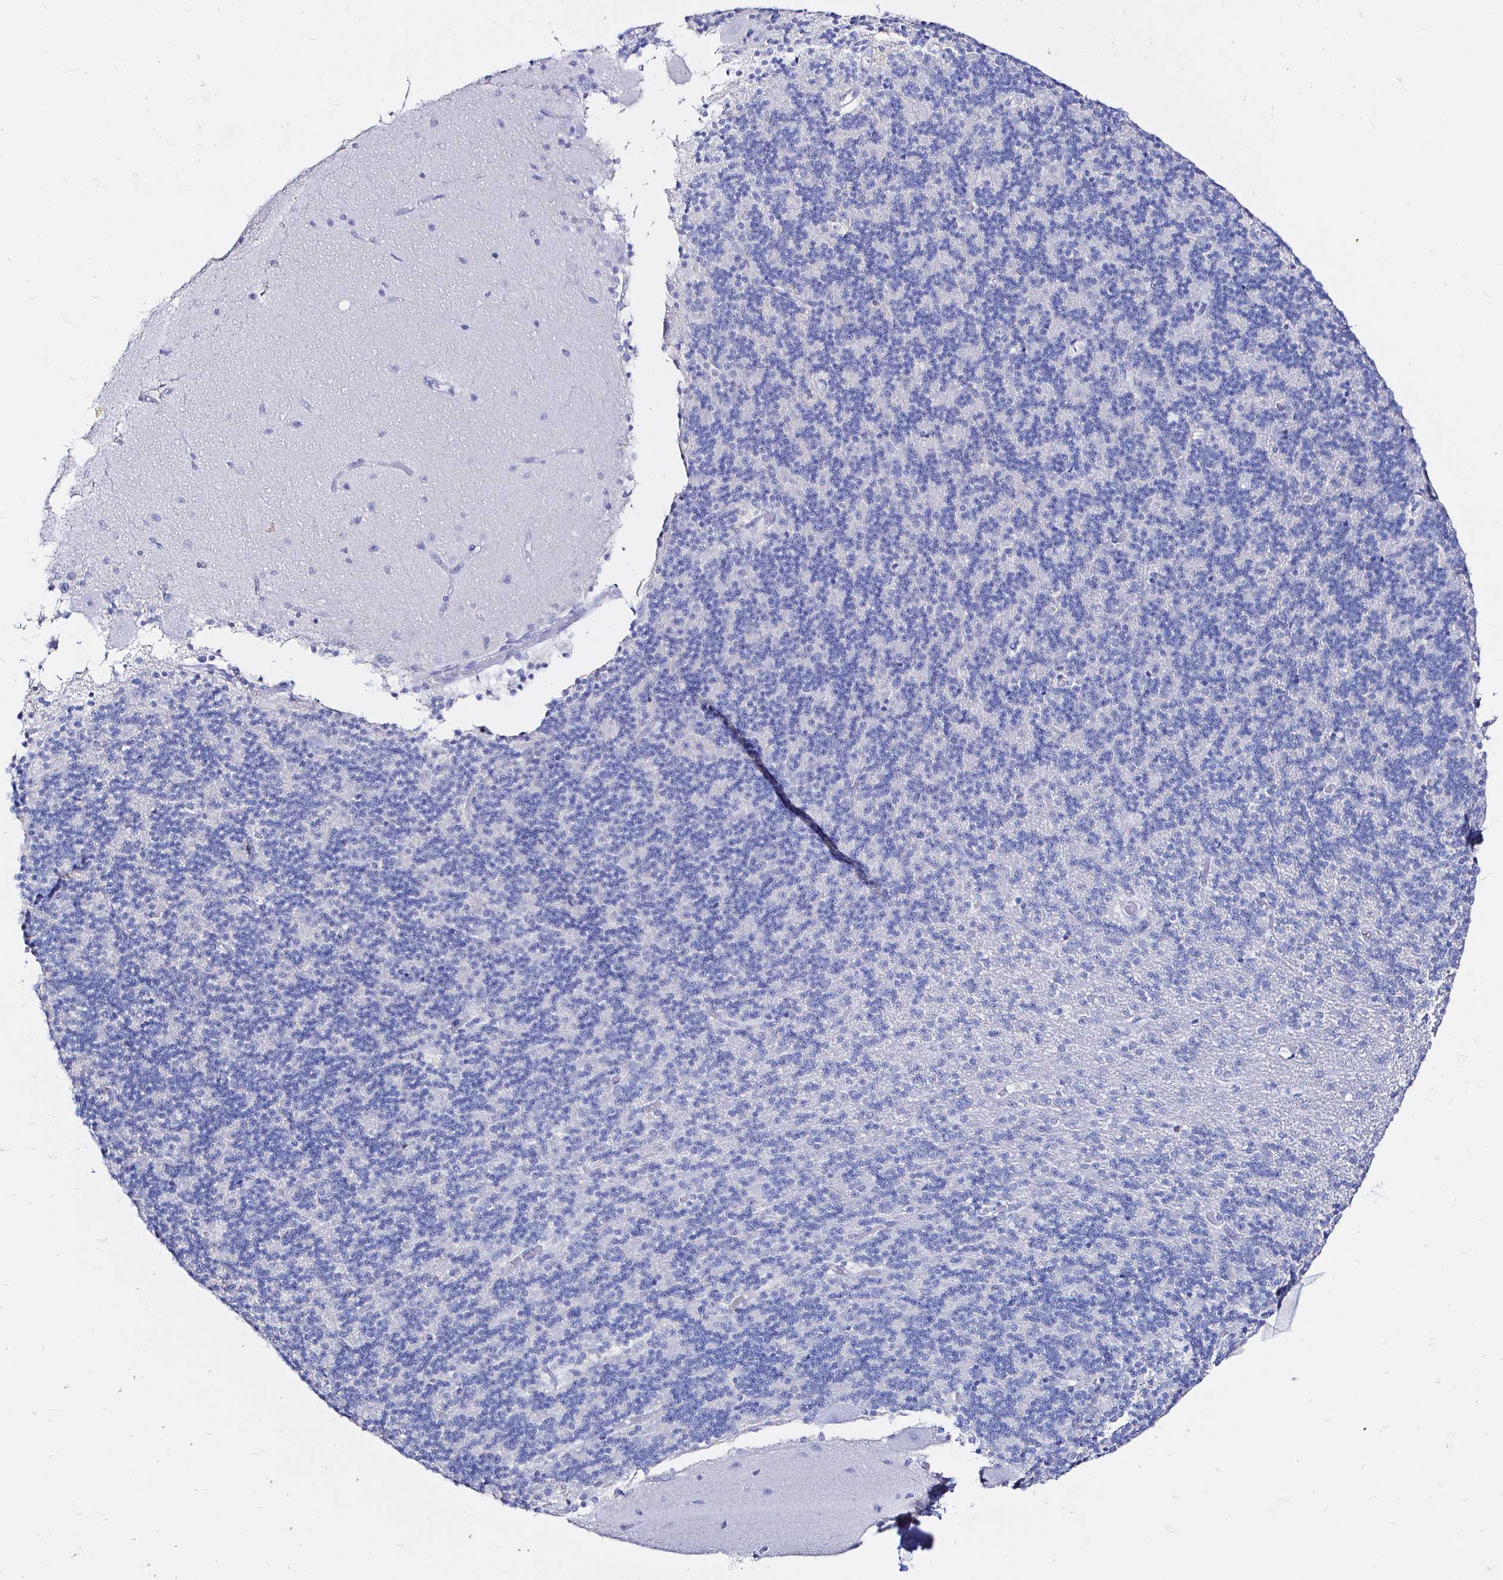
{"staining": {"intensity": "negative", "quantity": "none", "location": "none"}, "tissue": "cerebellum", "cell_type": "Cells in granular layer", "image_type": "normal", "snomed": [{"axis": "morphology", "description": "Normal tissue, NOS"}, {"axis": "topography", "description": "Cerebellum"}], "caption": "This is a image of immunohistochemistry (IHC) staining of unremarkable cerebellum, which shows no staining in cells in granular layer.", "gene": "ZNF432", "patient": {"sex": "female", "age": 54}}